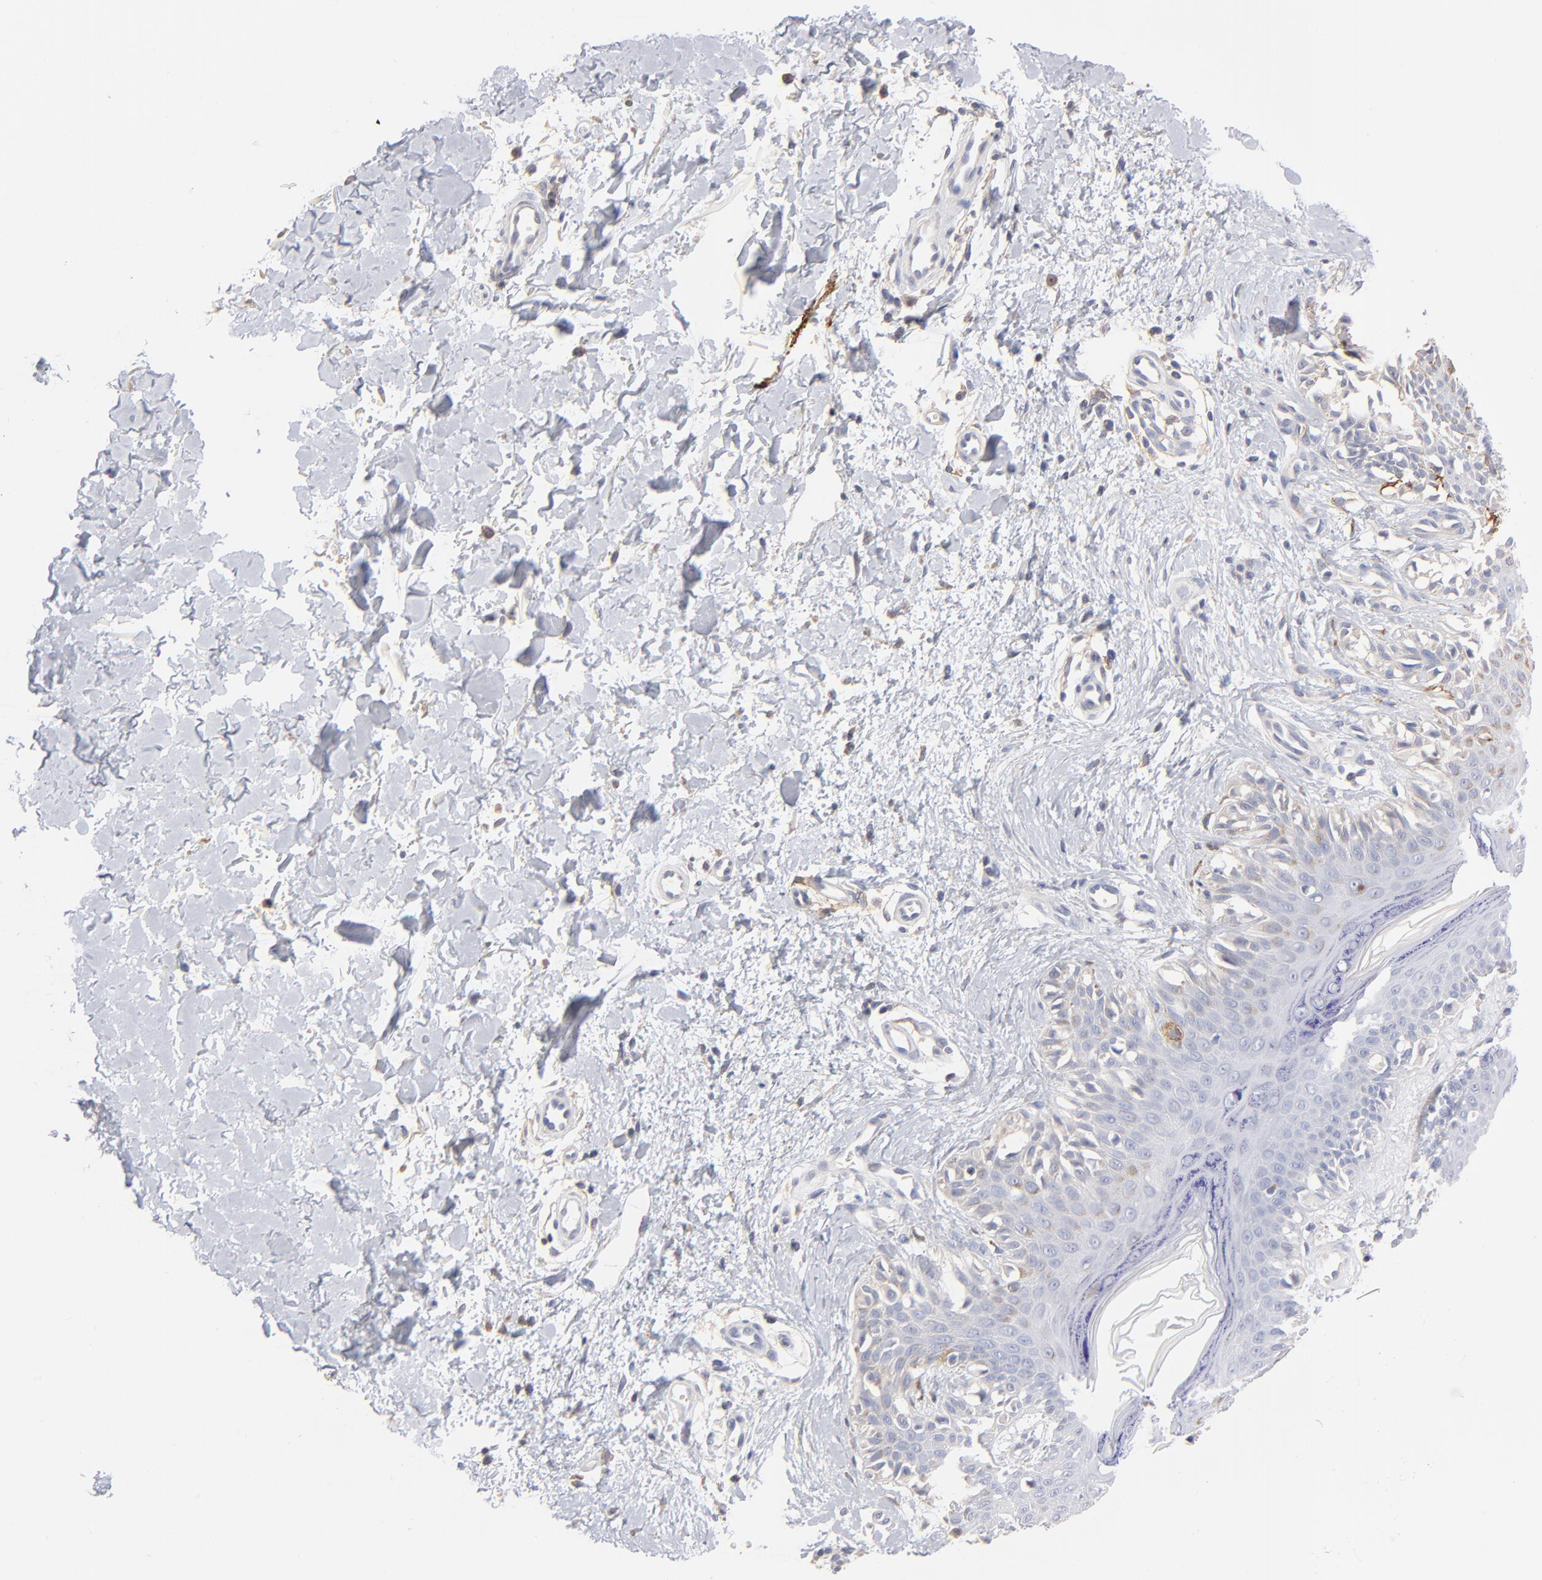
{"staining": {"intensity": "moderate", "quantity": "<25%", "location": "cytoplasmic/membranous"}, "tissue": "melanoma", "cell_type": "Tumor cells", "image_type": "cancer", "snomed": [{"axis": "morphology", "description": "Normal tissue, NOS"}, {"axis": "morphology", "description": "Malignant melanoma, NOS"}, {"axis": "topography", "description": "Skin"}], "caption": "High-magnification brightfield microscopy of malignant melanoma stained with DAB (brown) and counterstained with hematoxylin (blue). tumor cells exhibit moderate cytoplasmic/membranous expression is appreciated in approximately<25% of cells.", "gene": "ITGA8", "patient": {"sex": "male", "age": 83}}